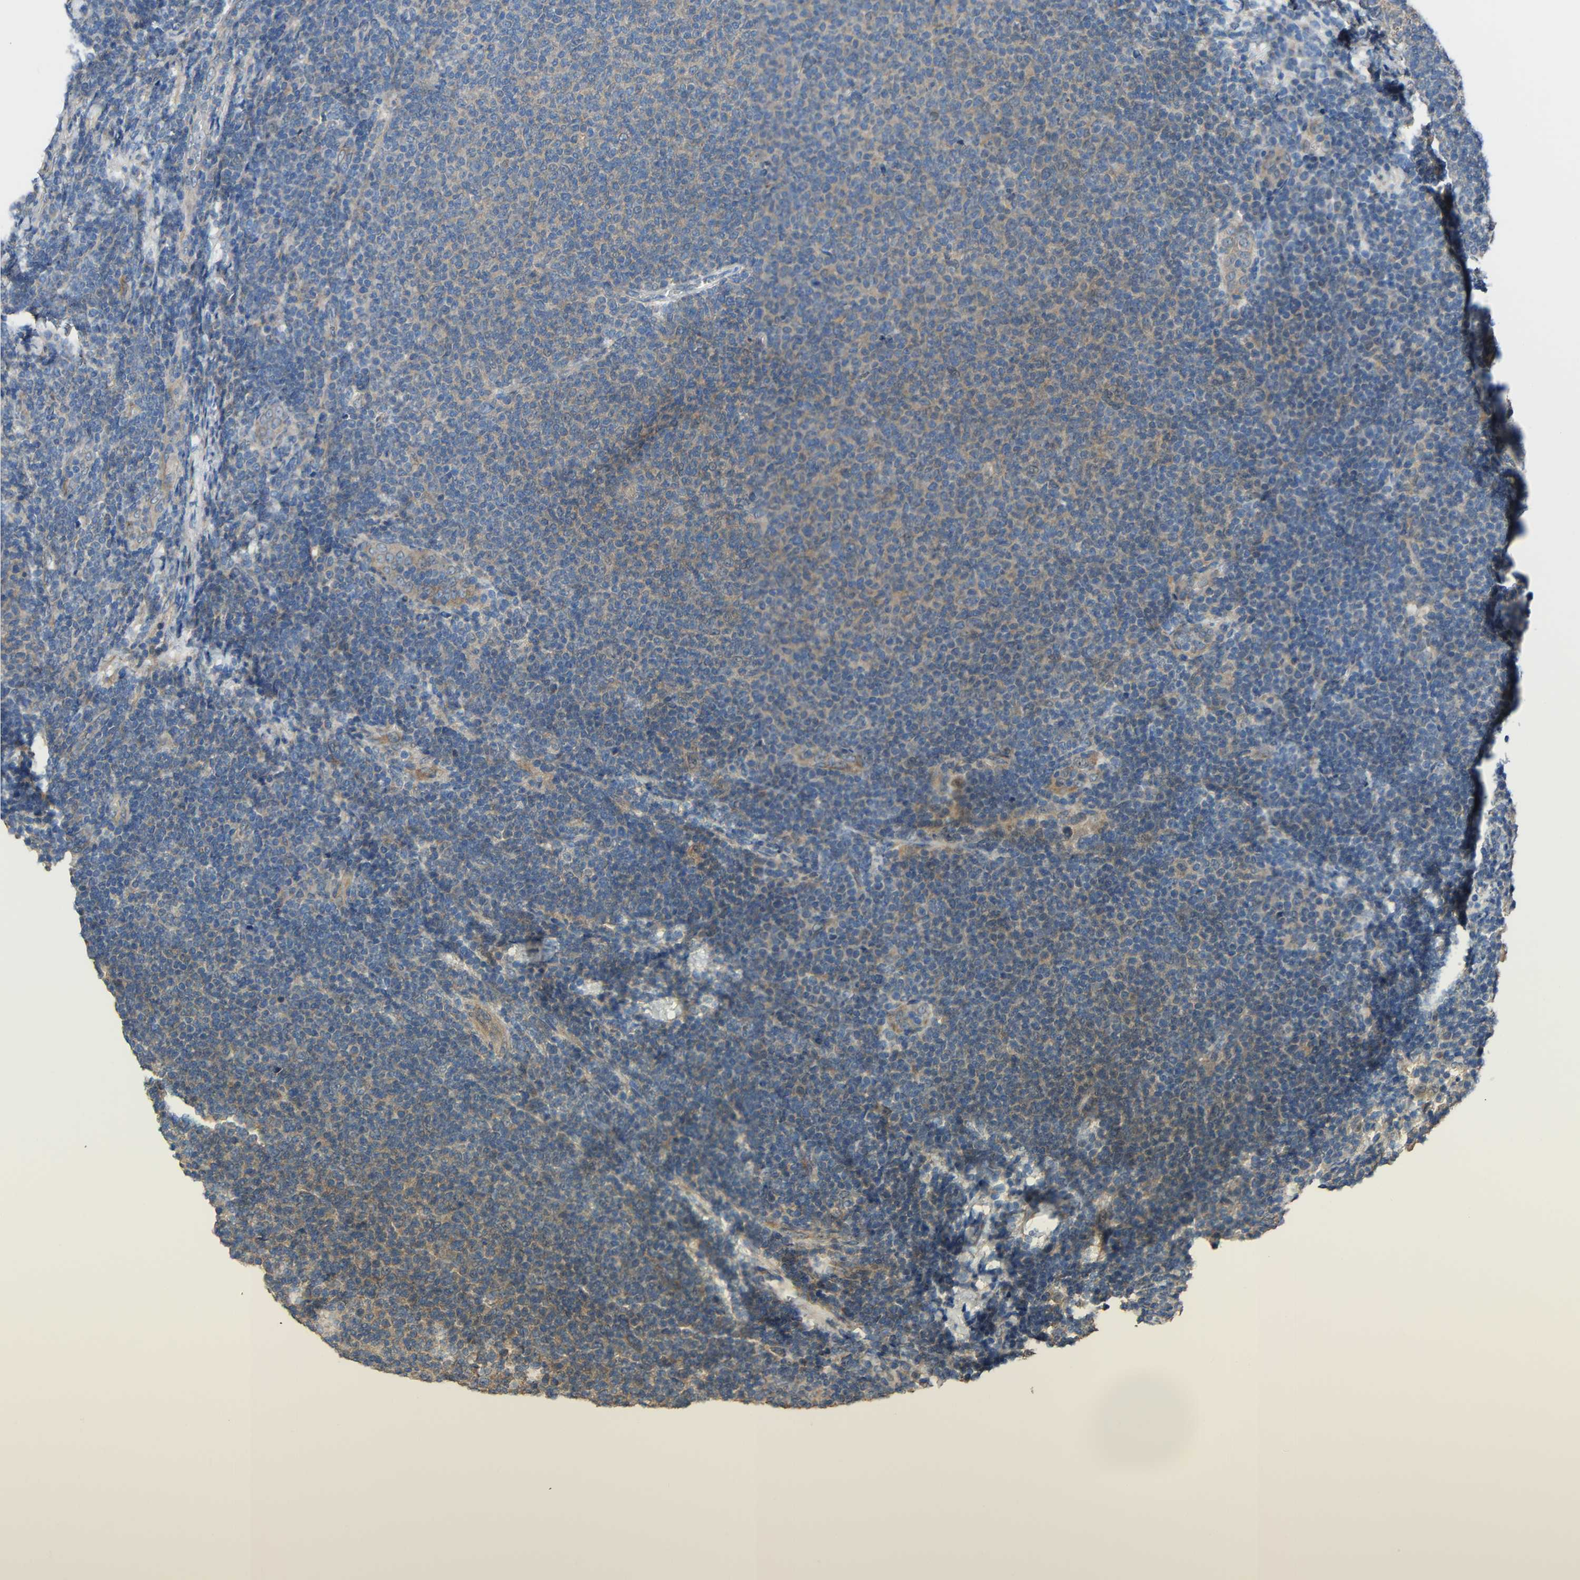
{"staining": {"intensity": "weak", "quantity": "25%-75%", "location": "cytoplasmic/membranous"}, "tissue": "lymphoma", "cell_type": "Tumor cells", "image_type": "cancer", "snomed": [{"axis": "morphology", "description": "Malignant lymphoma, non-Hodgkin's type, Low grade"}, {"axis": "topography", "description": "Lymph node"}], "caption": "This is an image of immunohistochemistry (IHC) staining of lymphoma, which shows weak staining in the cytoplasmic/membranous of tumor cells.", "gene": "CHST9", "patient": {"sex": "male", "age": 66}}